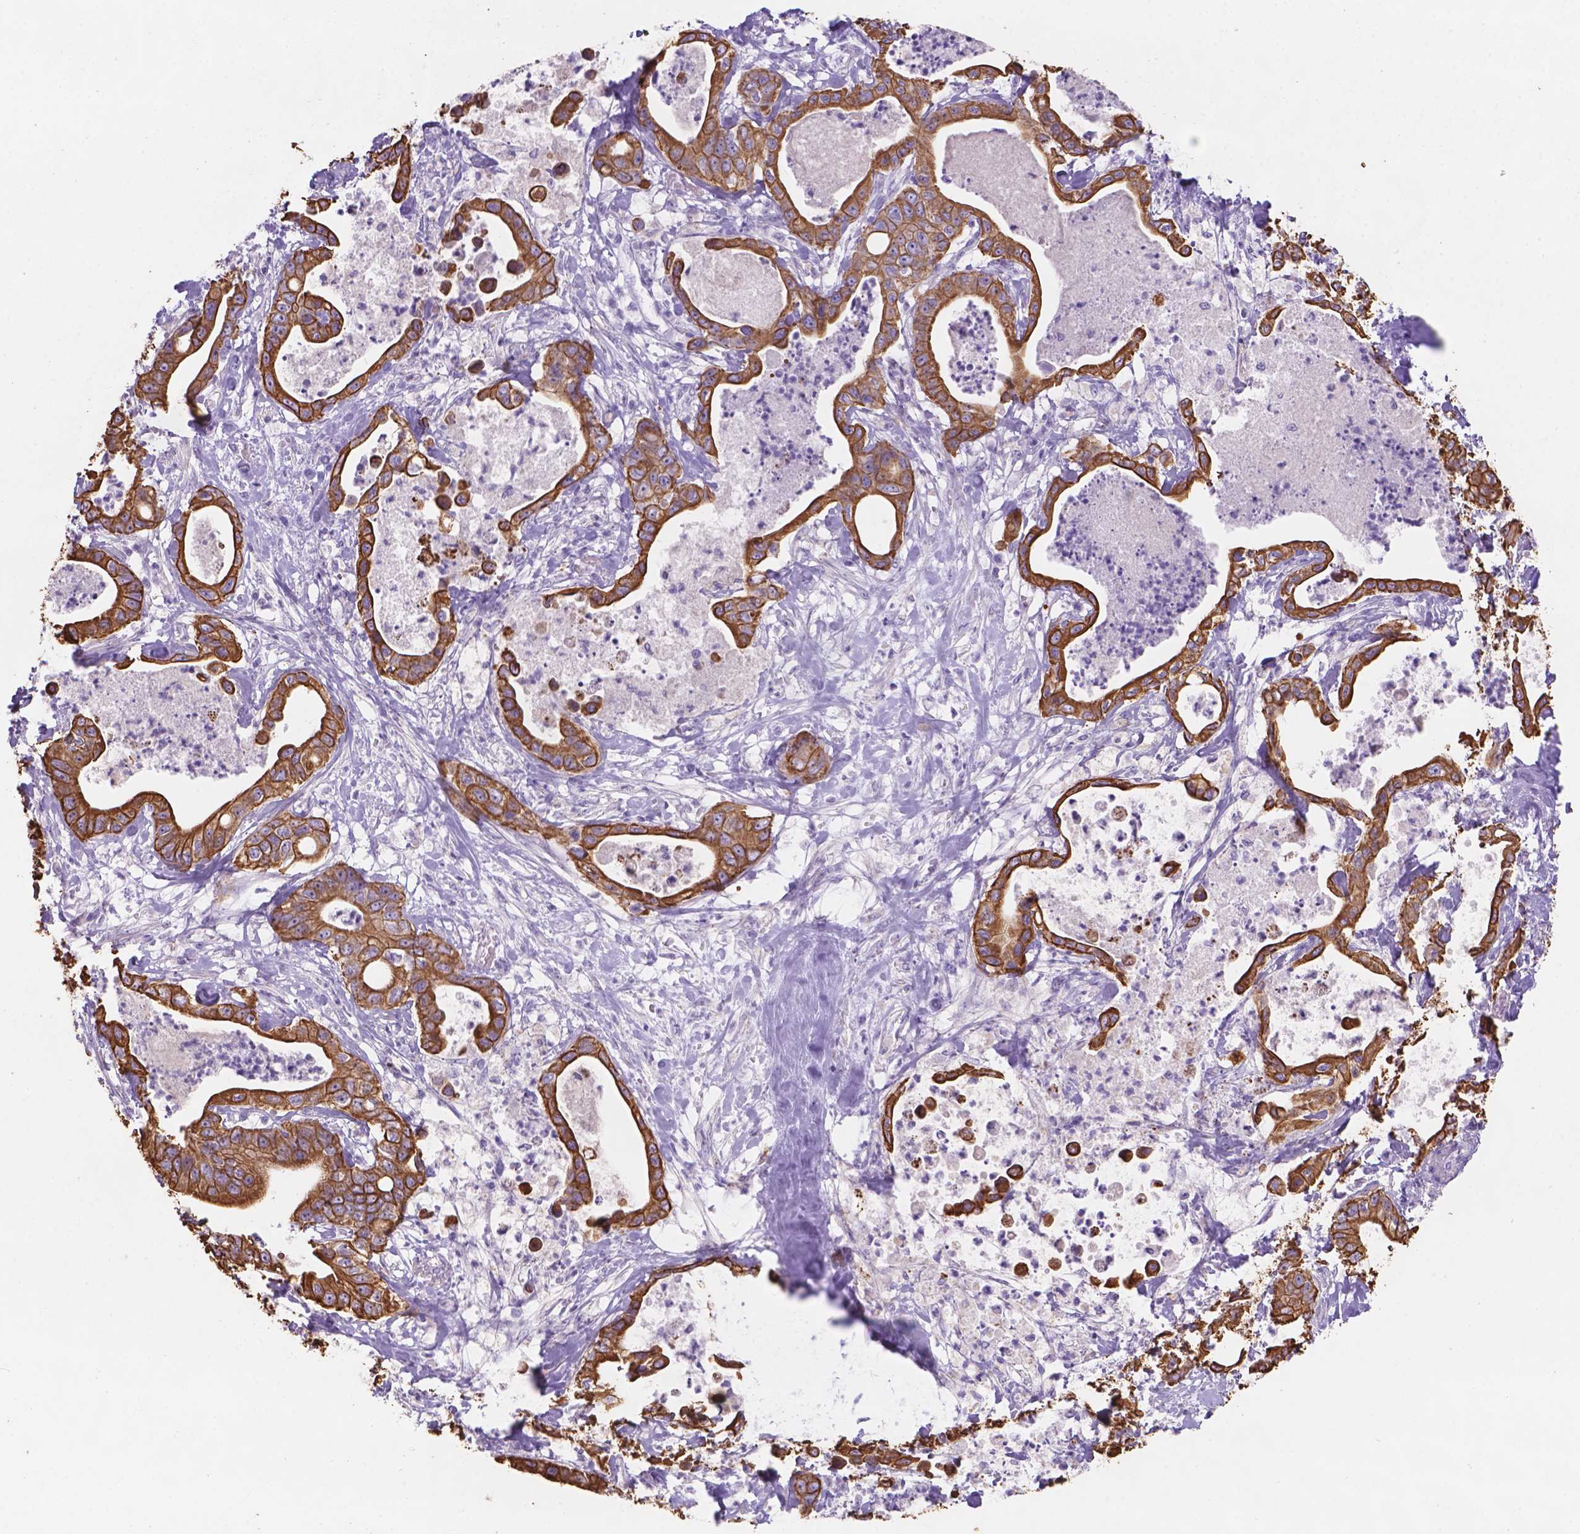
{"staining": {"intensity": "strong", "quantity": ">75%", "location": "cytoplasmic/membranous"}, "tissue": "pancreatic cancer", "cell_type": "Tumor cells", "image_type": "cancer", "snomed": [{"axis": "morphology", "description": "Adenocarcinoma, NOS"}, {"axis": "topography", "description": "Pancreas"}], "caption": "Pancreatic cancer (adenocarcinoma) stained for a protein (brown) reveals strong cytoplasmic/membranous positive positivity in approximately >75% of tumor cells.", "gene": "DMWD", "patient": {"sex": "male", "age": 71}}